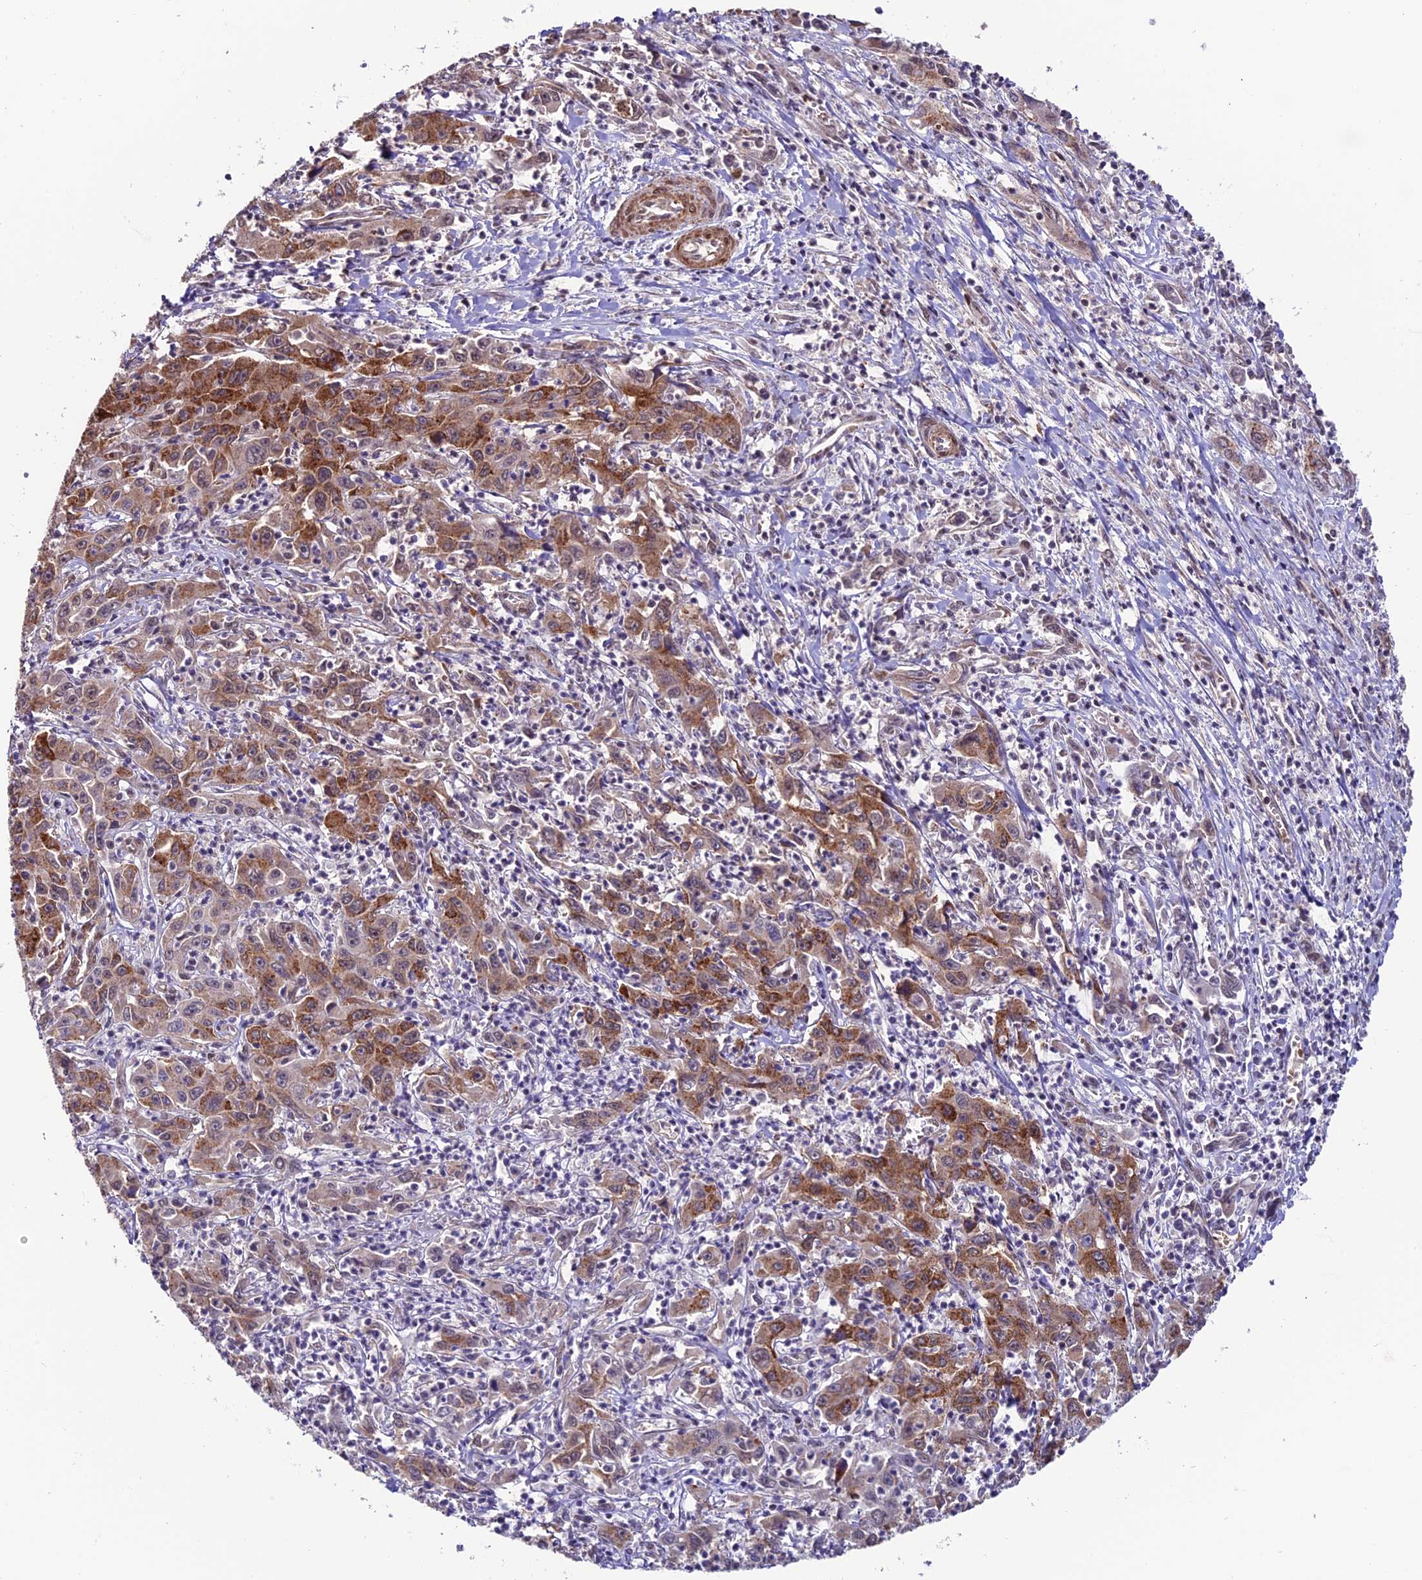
{"staining": {"intensity": "moderate", "quantity": ">75%", "location": "cytoplasmic/membranous"}, "tissue": "liver cancer", "cell_type": "Tumor cells", "image_type": "cancer", "snomed": [{"axis": "morphology", "description": "Carcinoma, Hepatocellular, NOS"}, {"axis": "topography", "description": "Liver"}], "caption": "Tumor cells show medium levels of moderate cytoplasmic/membranous expression in approximately >75% of cells in human hepatocellular carcinoma (liver).", "gene": "CABIN1", "patient": {"sex": "male", "age": 63}}